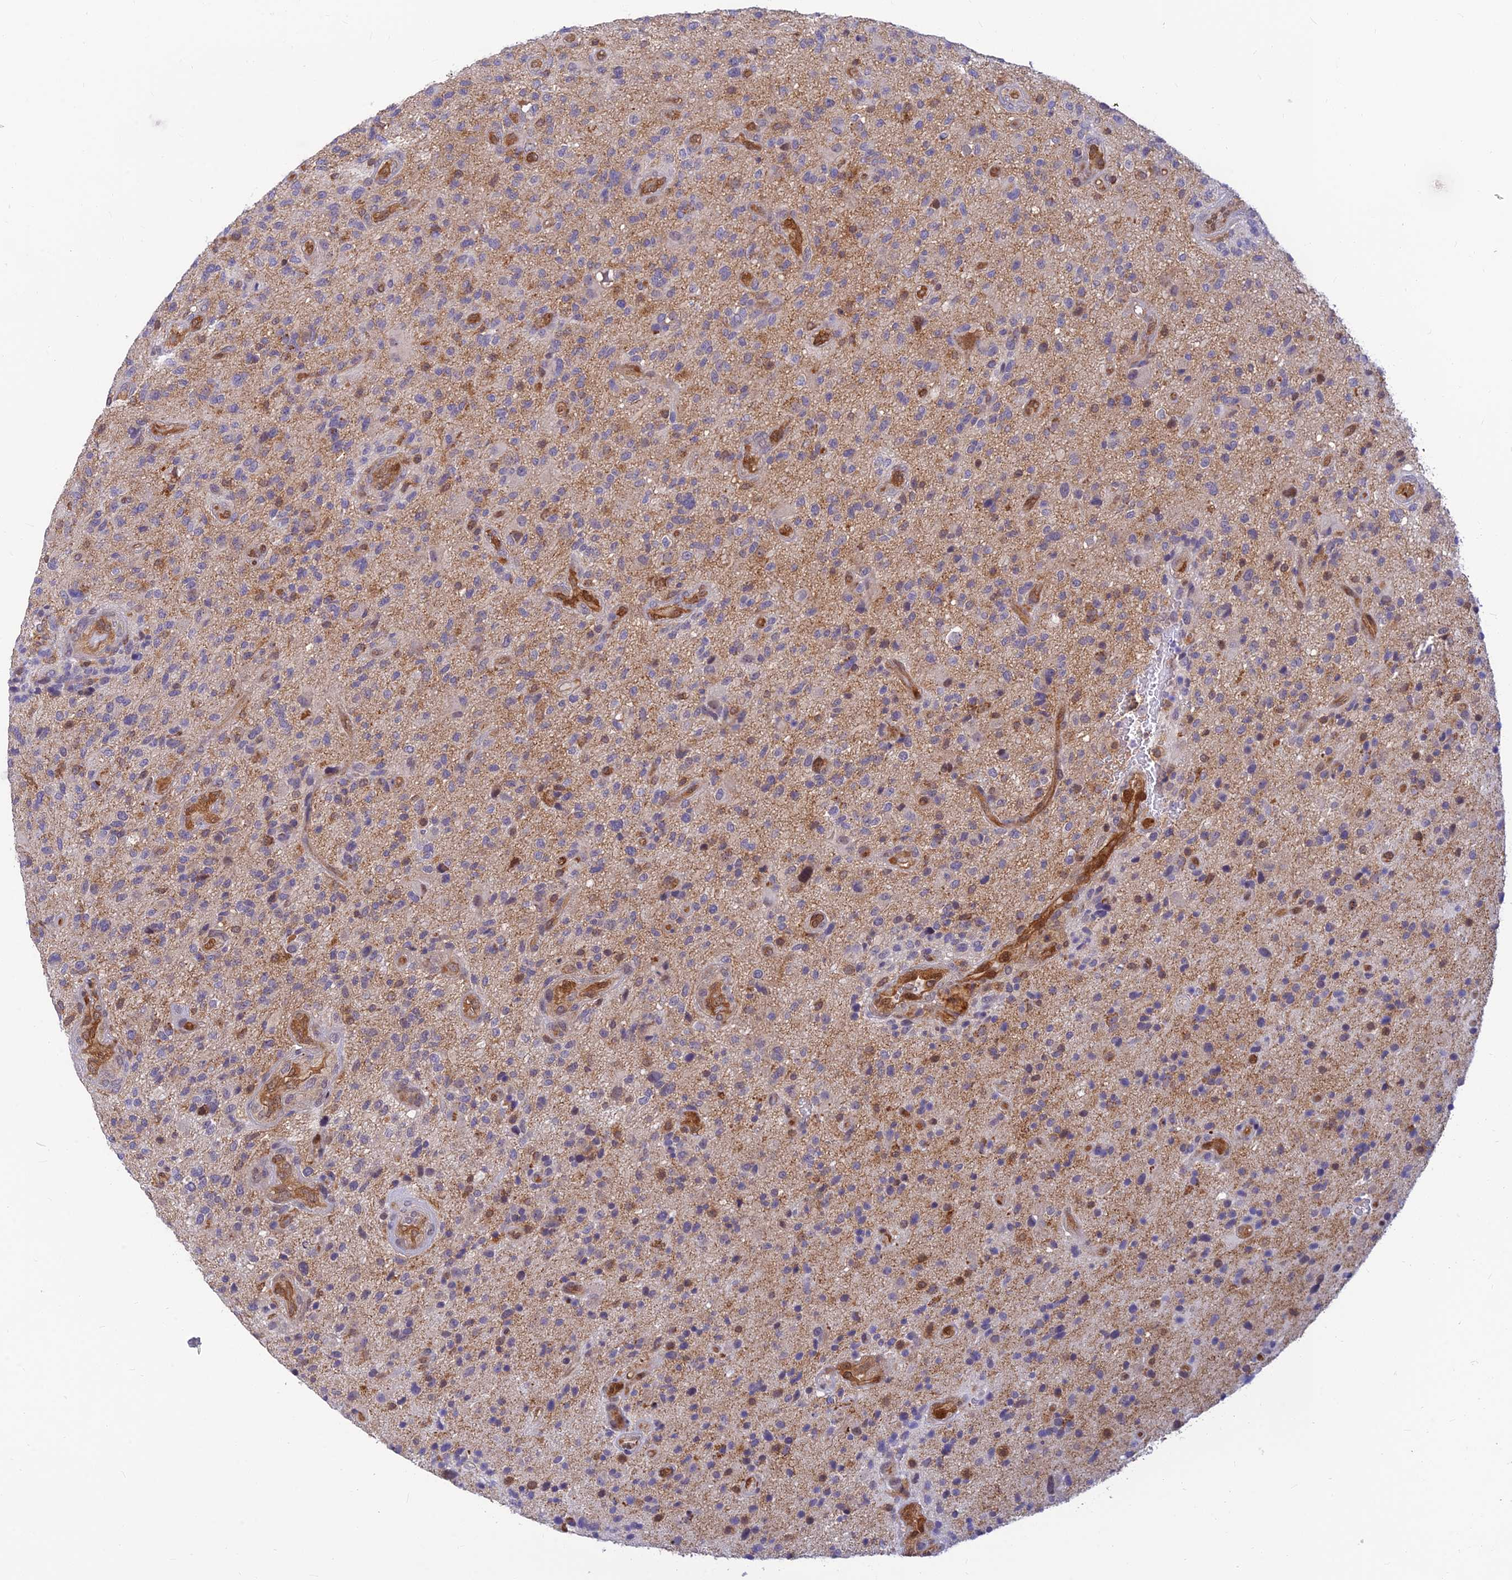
{"staining": {"intensity": "negative", "quantity": "none", "location": "none"}, "tissue": "glioma", "cell_type": "Tumor cells", "image_type": "cancer", "snomed": [{"axis": "morphology", "description": "Glioma, malignant, High grade"}, {"axis": "topography", "description": "Brain"}], "caption": "This is an IHC micrograph of high-grade glioma (malignant). There is no expression in tumor cells.", "gene": "LYSMD2", "patient": {"sex": "male", "age": 47}}